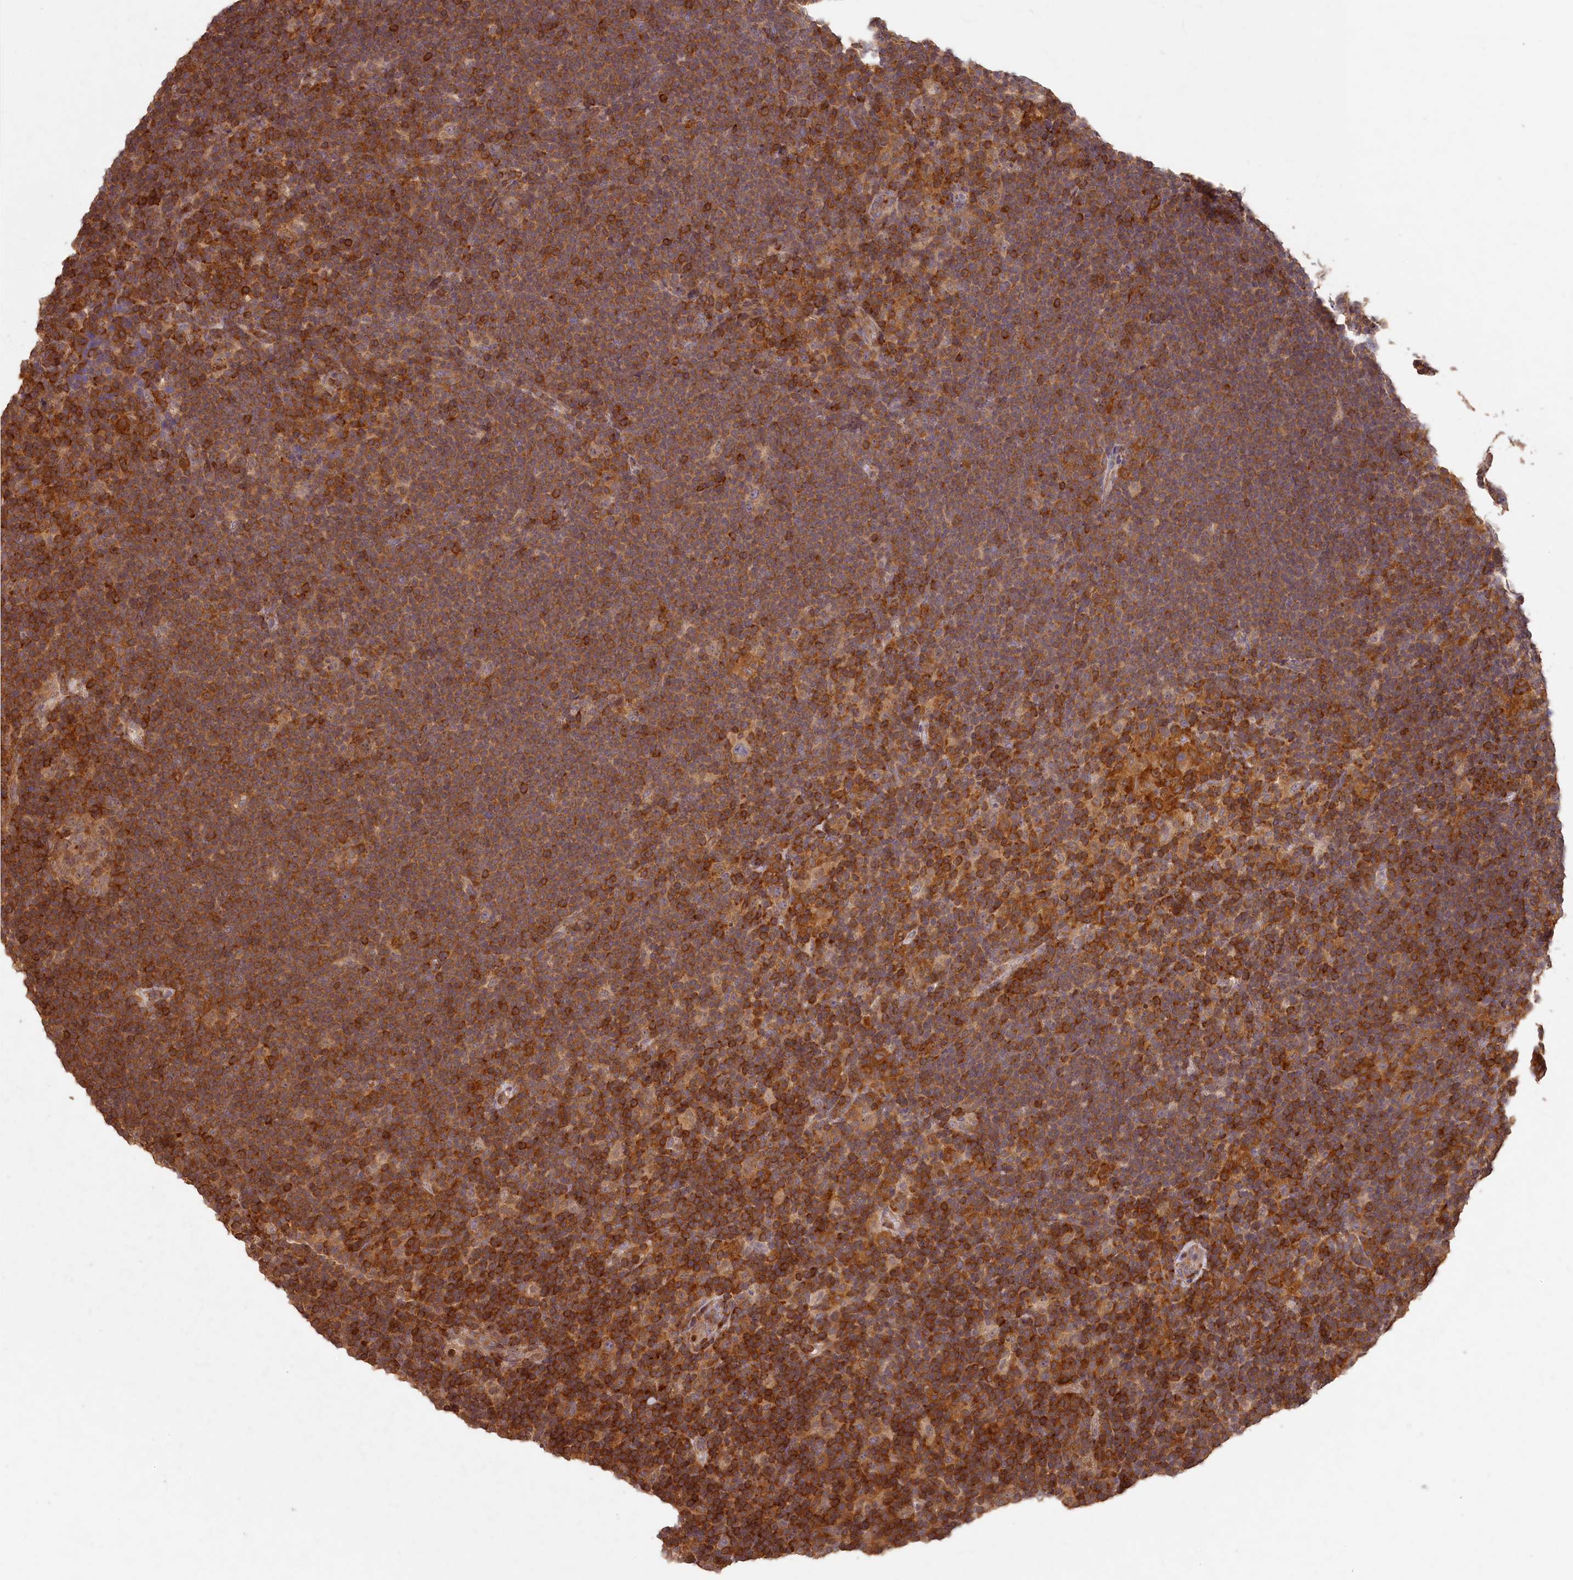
{"staining": {"intensity": "weak", "quantity": "25%-75%", "location": "cytoplasmic/membranous"}, "tissue": "lymphoma", "cell_type": "Tumor cells", "image_type": "cancer", "snomed": [{"axis": "morphology", "description": "Hodgkin's disease, NOS"}, {"axis": "topography", "description": "Lymph node"}], "caption": "Lymphoma tissue displays weak cytoplasmic/membranous expression in approximately 25%-75% of tumor cells, visualized by immunohistochemistry.", "gene": "MADD", "patient": {"sex": "female", "age": 57}}